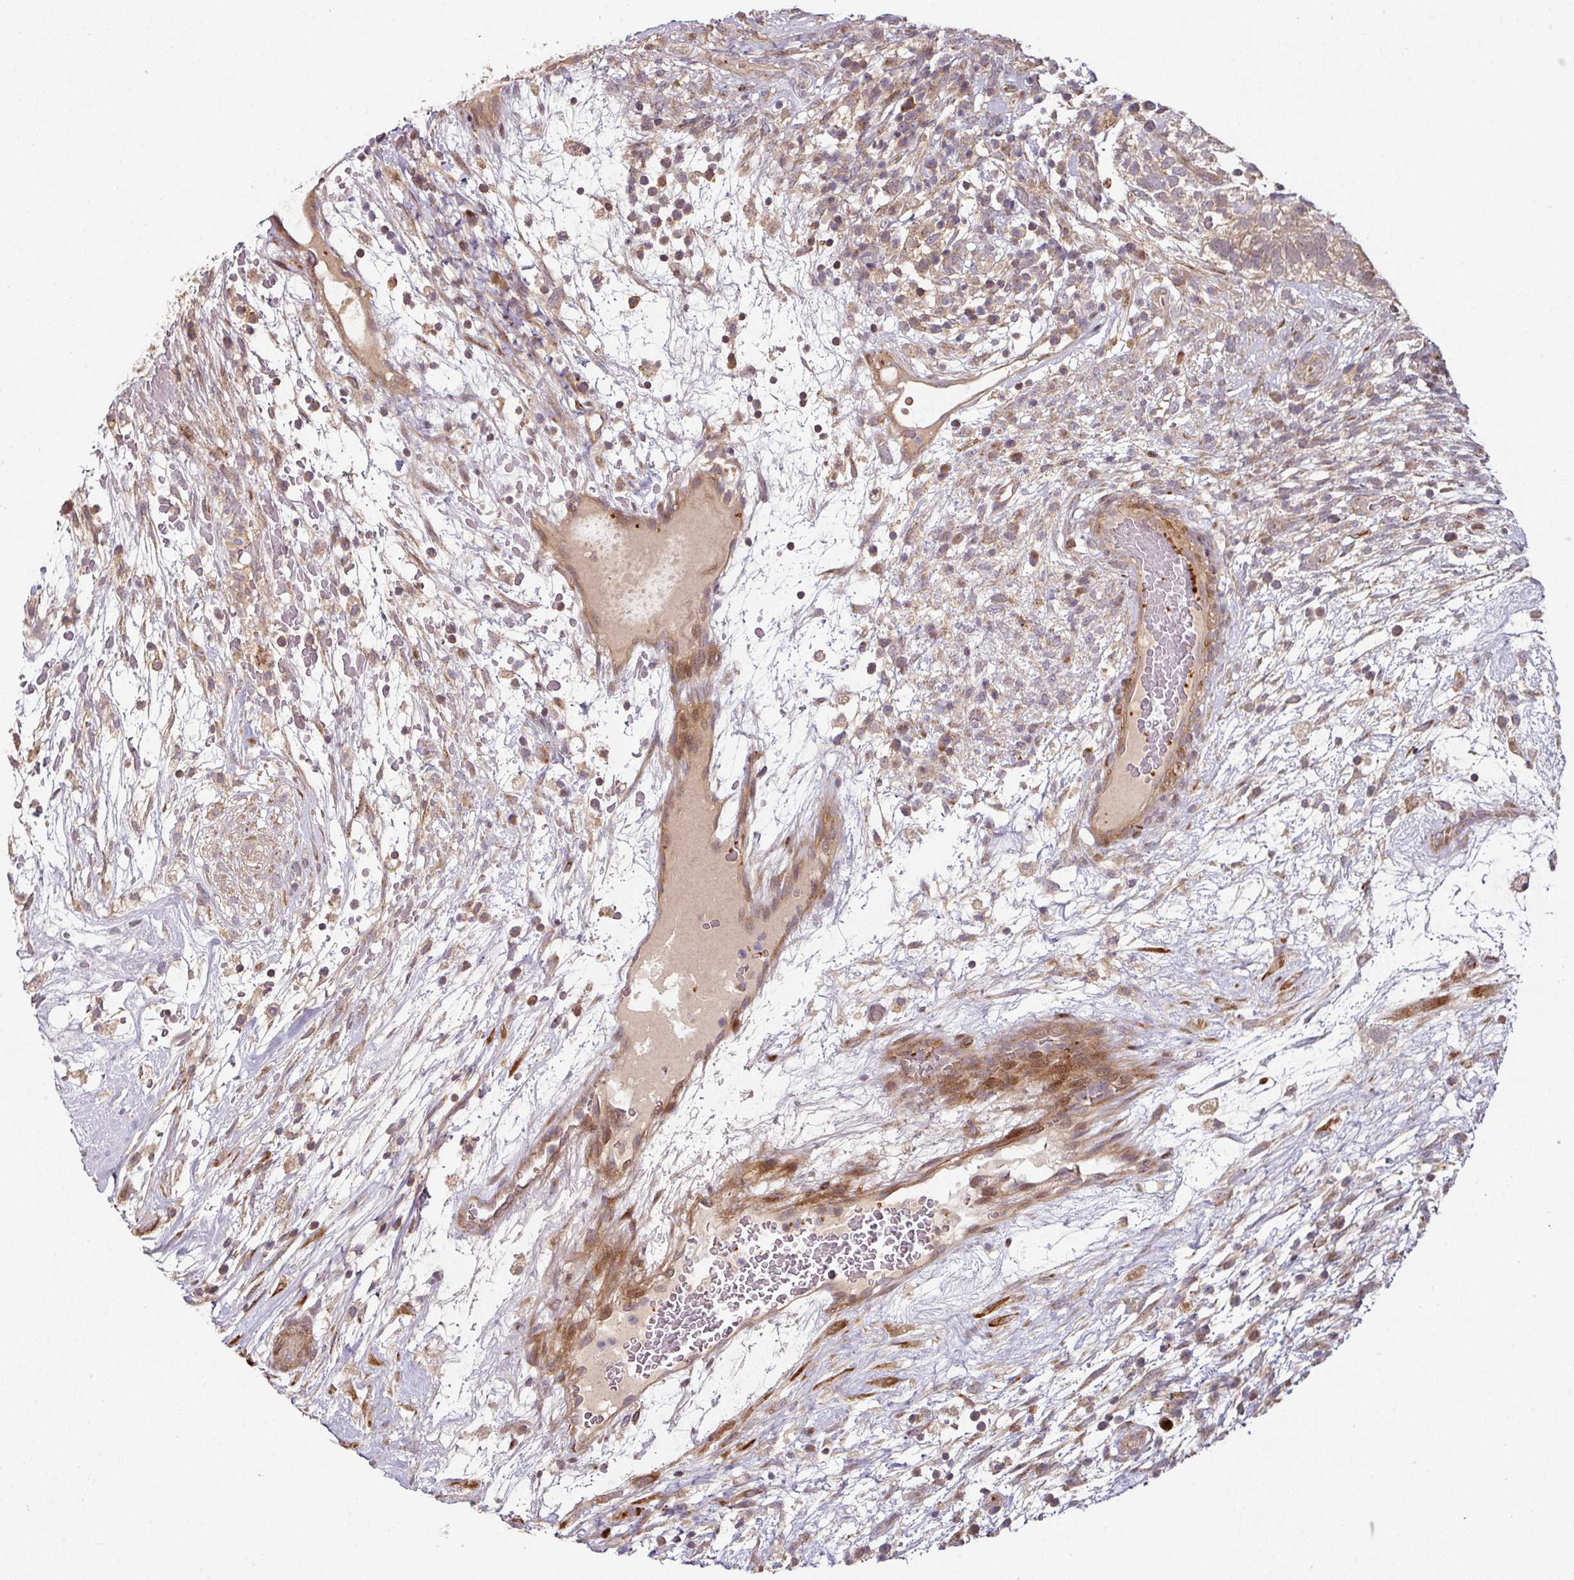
{"staining": {"intensity": "weak", "quantity": "25%-75%", "location": "cytoplasmic/membranous"}, "tissue": "testis cancer", "cell_type": "Tumor cells", "image_type": "cancer", "snomed": [{"axis": "morphology", "description": "Carcinoma, Embryonal, NOS"}, {"axis": "topography", "description": "Testis"}], "caption": "A photomicrograph of human testis cancer stained for a protein demonstrates weak cytoplasmic/membranous brown staining in tumor cells.", "gene": "CASP2", "patient": {"sex": "male", "age": 32}}